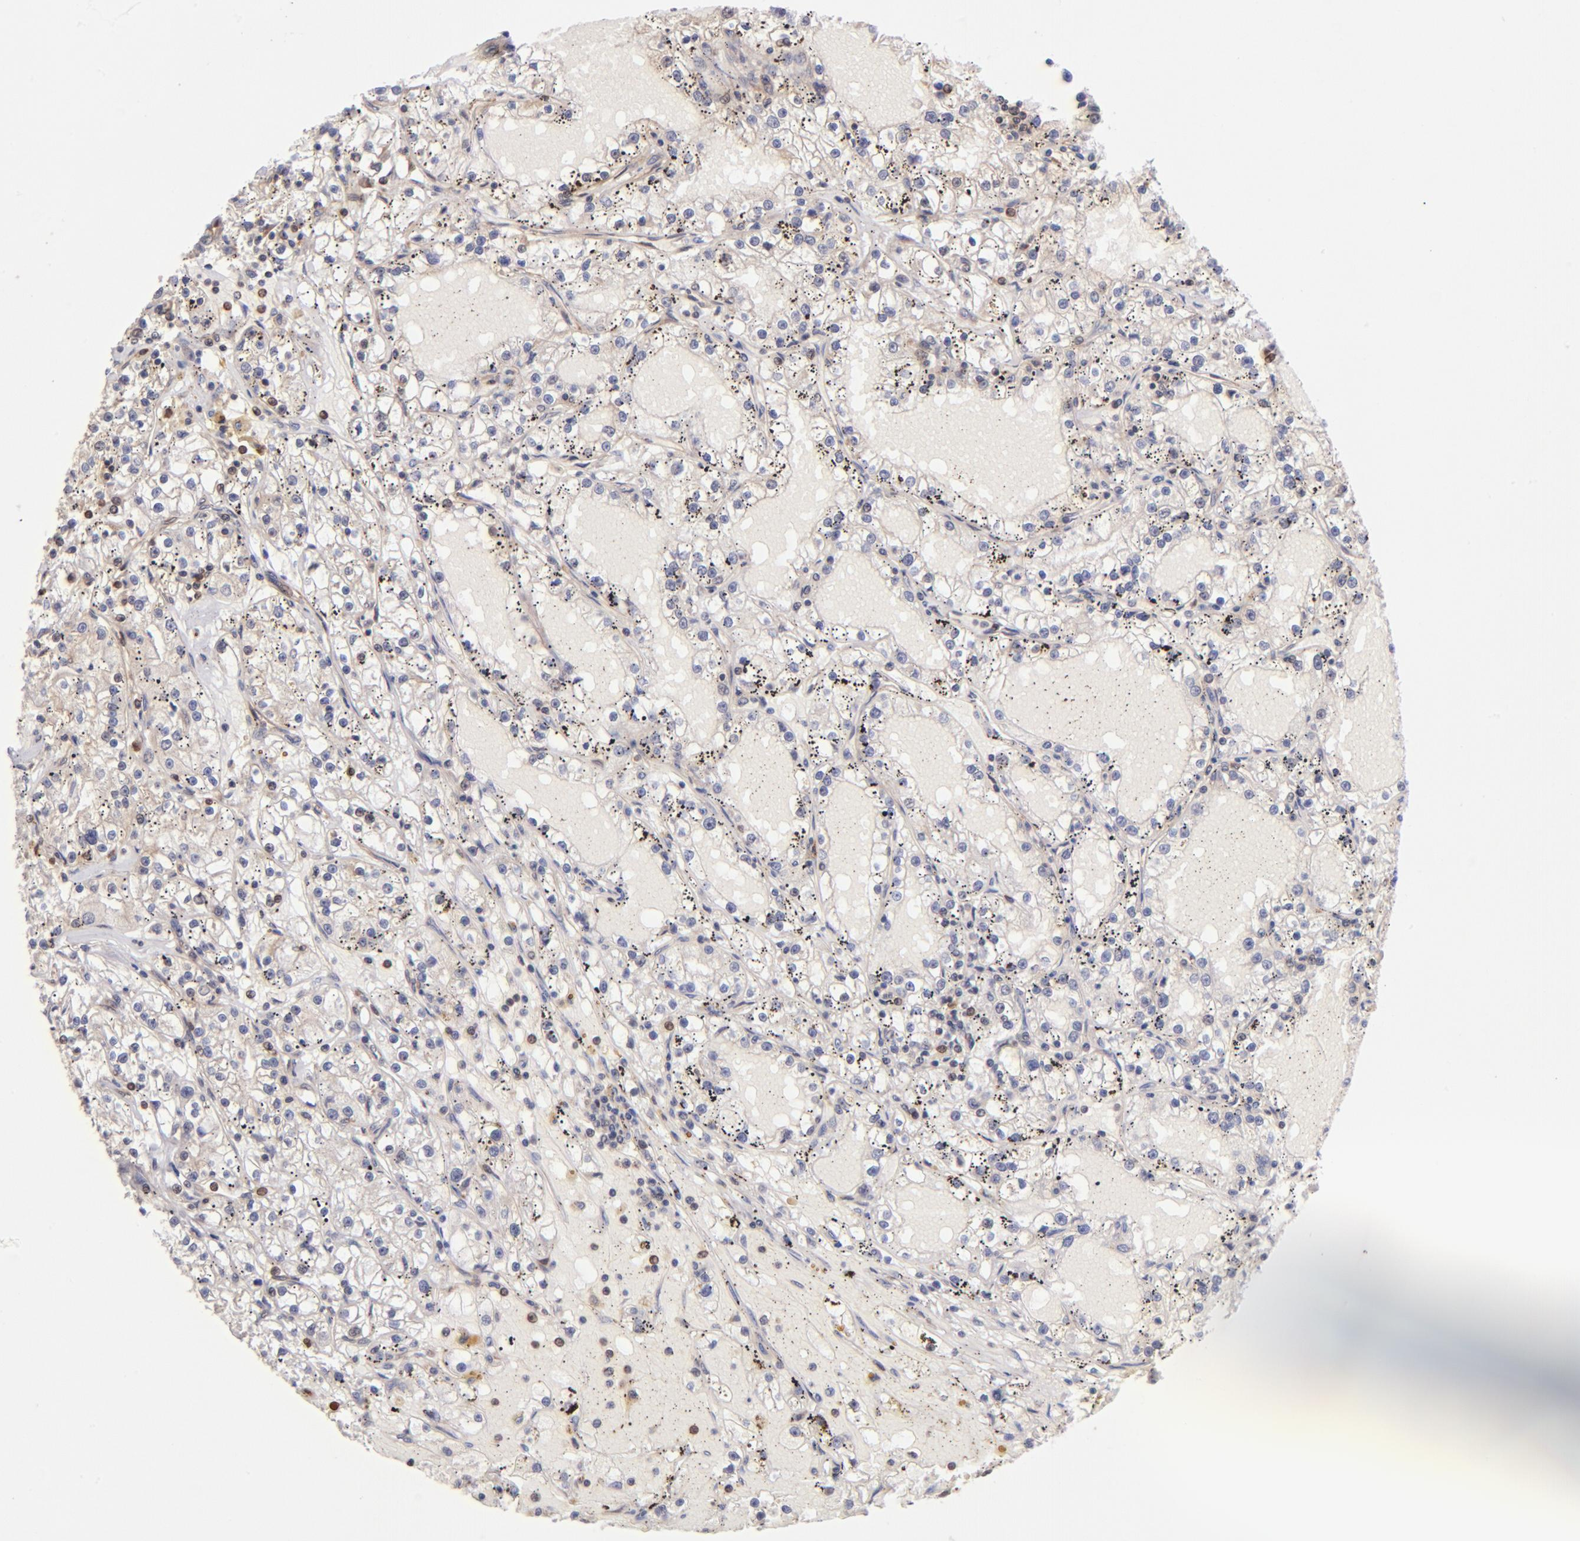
{"staining": {"intensity": "moderate", "quantity": "25%-75%", "location": "cytoplasmic/membranous,nuclear"}, "tissue": "renal cancer", "cell_type": "Tumor cells", "image_type": "cancer", "snomed": [{"axis": "morphology", "description": "Adenocarcinoma, NOS"}, {"axis": "topography", "description": "Kidney"}], "caption": "Protein staining shows moderate cytoplasmic/membranous and nuclear expression in about 25%-75% of tumor cells in renal cancer.", "gene": "YWHAB", "patient": {"sex": "male", "age": 56}}